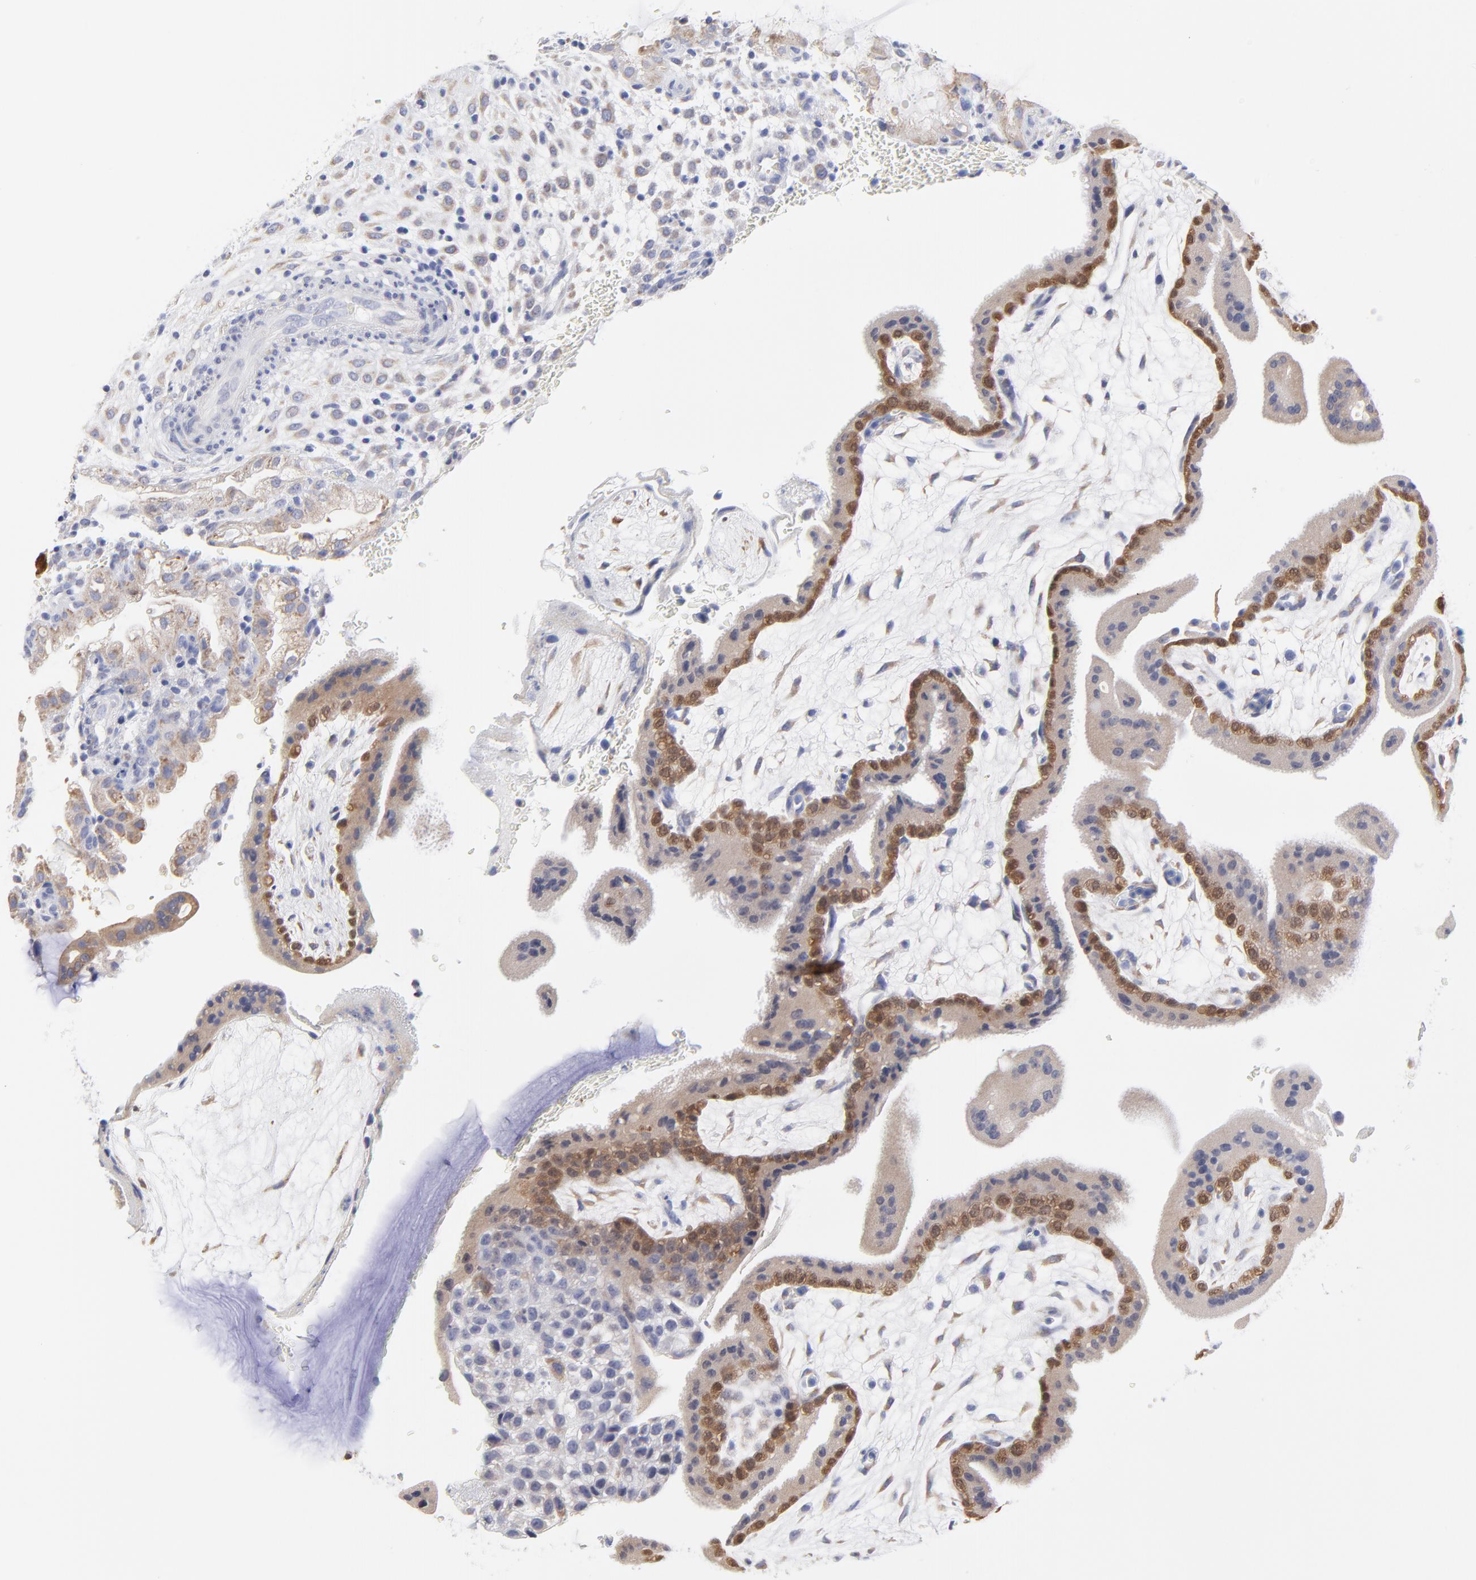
{"staining": {"intensity": "moderate", "quantity": "25%-75%", "location": "cytoplasmic/membranous,nuclear"}, "tissue": "placenta", "cell_type": "Trophoblastic cells", "image_type": "normal", "snomed": [{"axis": "morphology", "description": "Normal tissue, NOS"}, {"axis": "topography", "description": "Placenta"}], "caption": "Immunohistochemical staining of benign placenta displays medium levels of moderate cytoplasmic/membranous,nuclear staining in approximately 25%-75% of trophoblastic cells.", "gene": "DUSP9", "patient": {"sex": "female", "age": 35}}